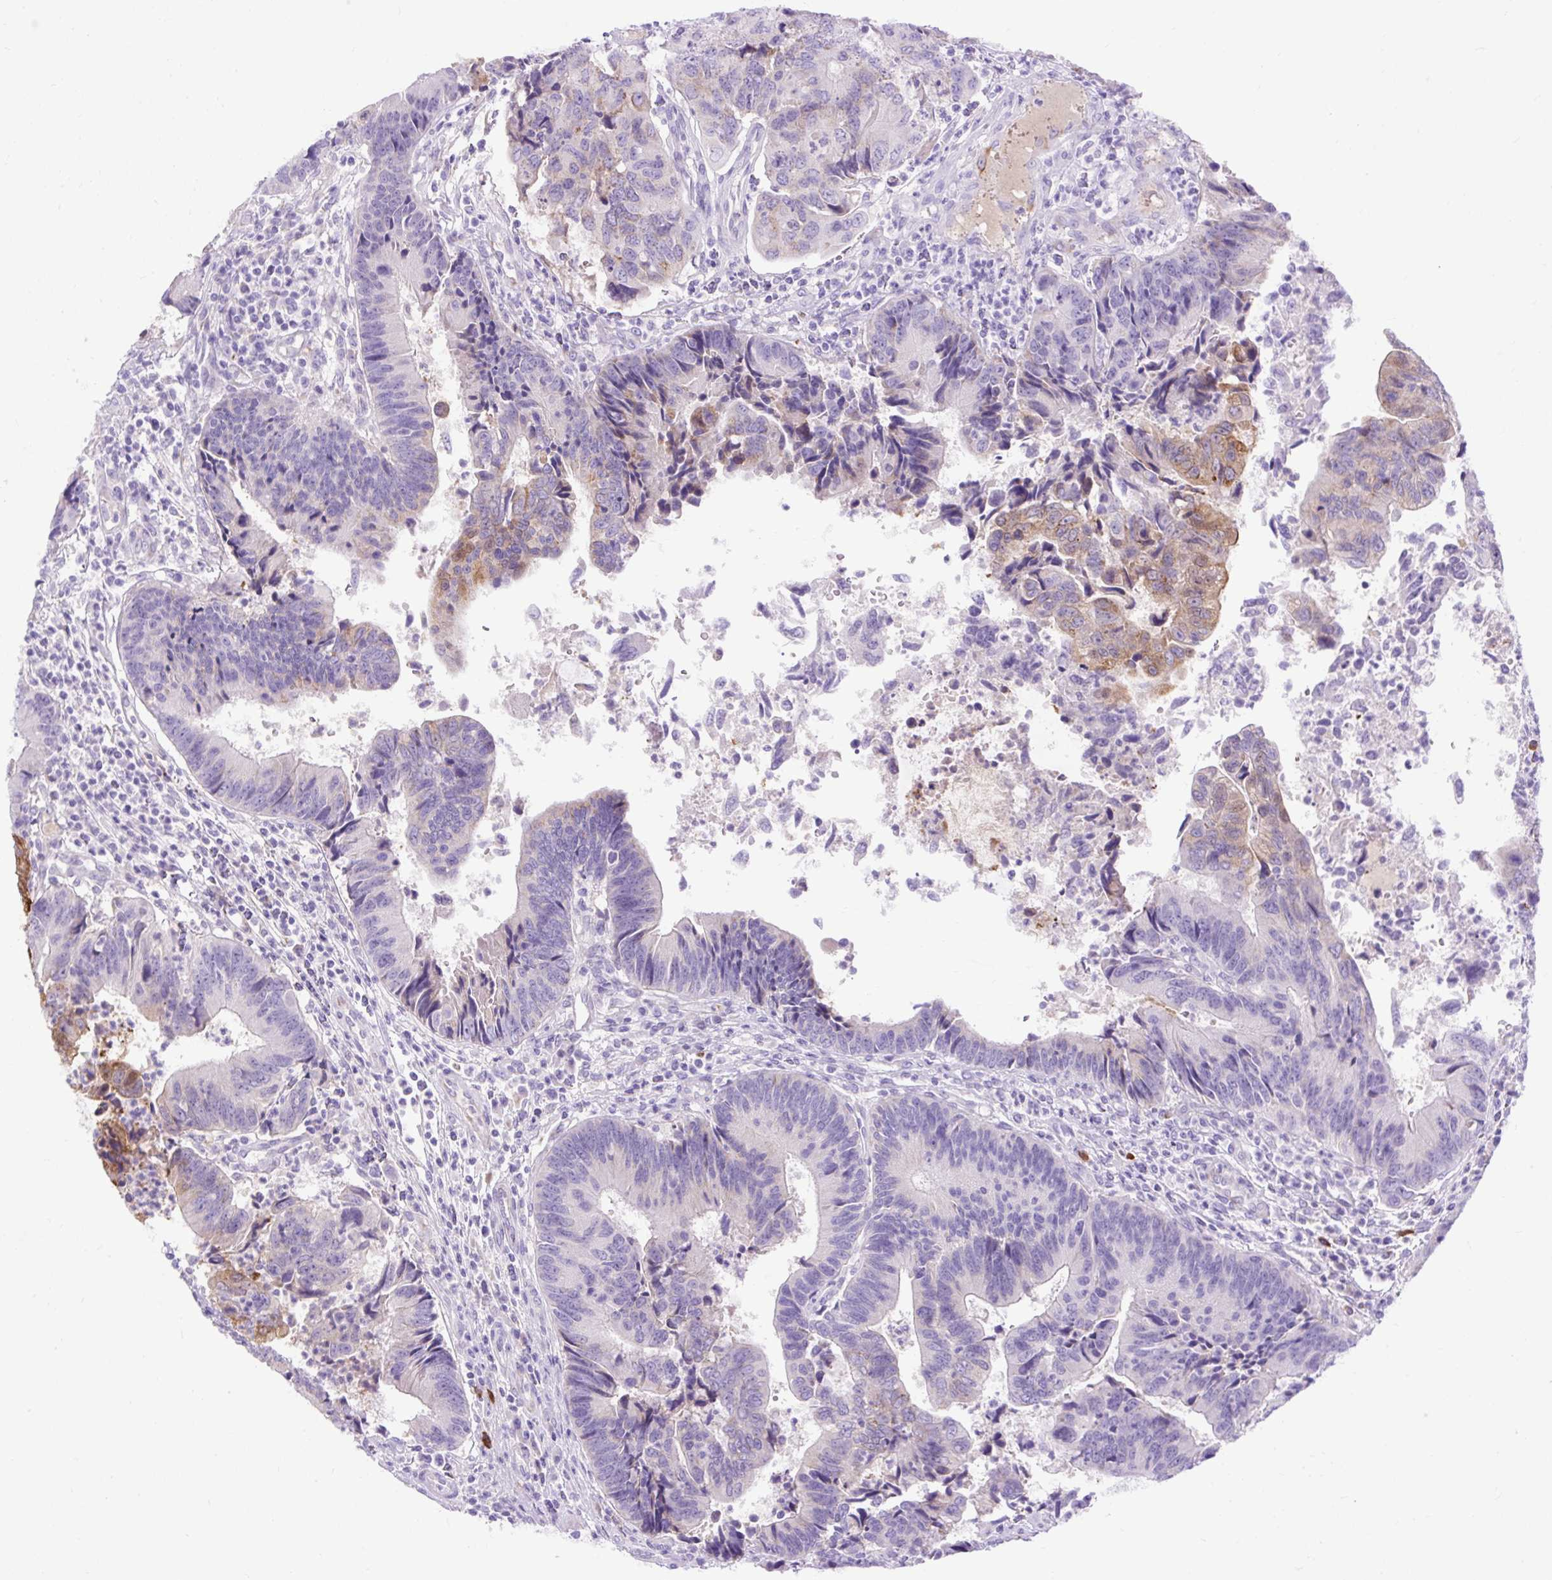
{"staining": {"intensity": "moderate", "quantity": "<25%", "location": "cytoplasmic/membranous"}, "tissue": "colorectal cancer", "cell_type": "Tumor cells", "image_type": "cancer", "snomed": [{"axis": "morphology", "description": "Adenocarcinoma, NOS"}, {"axis": "topography", "description": "Colon"}], "caption": "About <25% of tumor cells in human adenocarcinoma (colorectal) show moderate cytoplasmic/membranous protein expression as visualized by brown immunohistochemical staining.", "gene": "SPTBN5", "patient": {"sex": "female", "age": 67}}